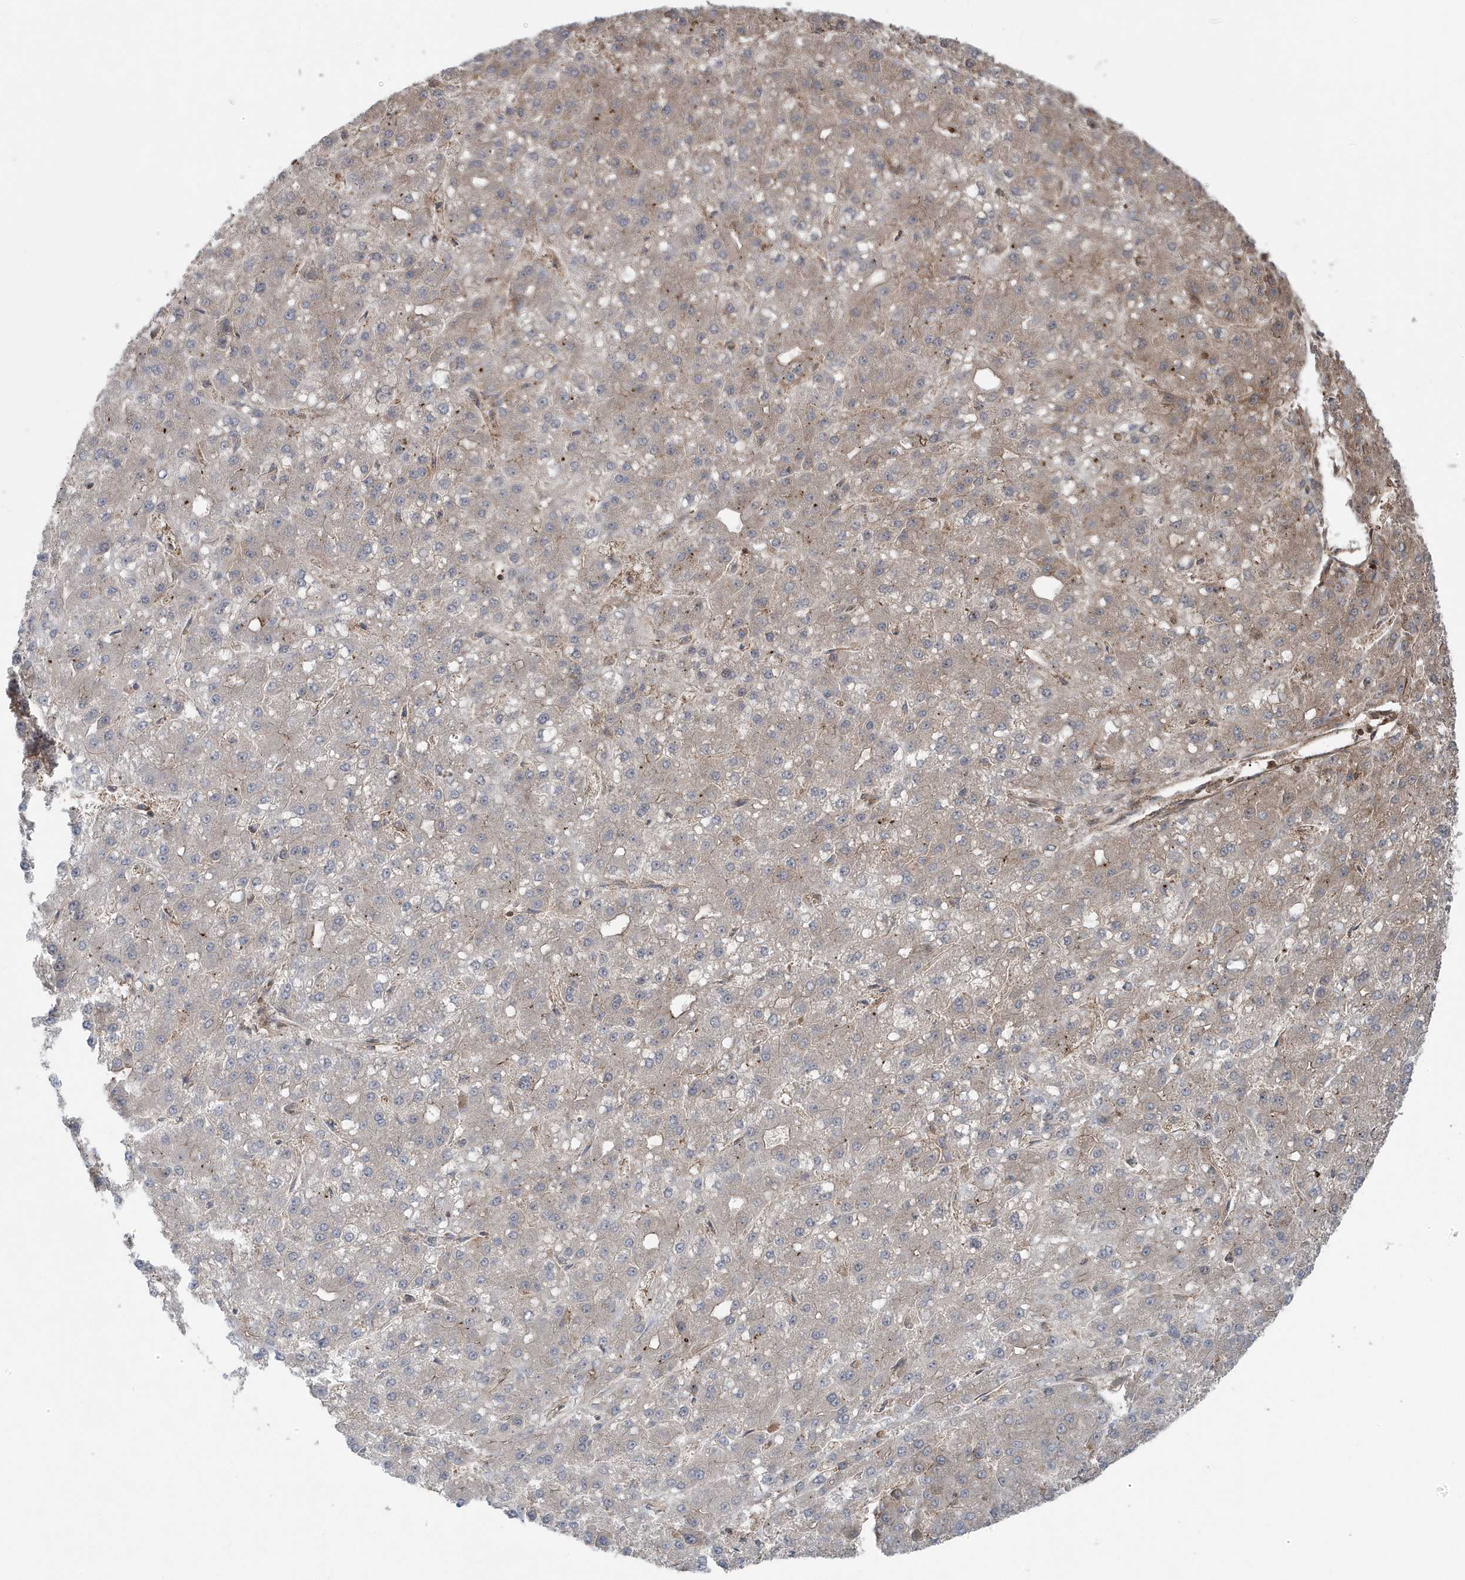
{"staining": {"intensity": "weak", "quantity": "<25%", "location": "cytoplasmic/membranous"}, "tissue": "liver cancer", "cell_type": "Tumor cells", "image_type": "cancer", "snomed": [{"axis": "morphology", "description": "Carcinoma, Hepatocellular, NOS"}, {"axis": "topography", "description": "Liver"}], "caption": "The immunohistochemistry (IHC) histopathology image has no significant positivity in tumor cells of liver cancer tissue.", "gene": "MAPK1IP1L", "patient": {"sex": "male", "age": 67}}